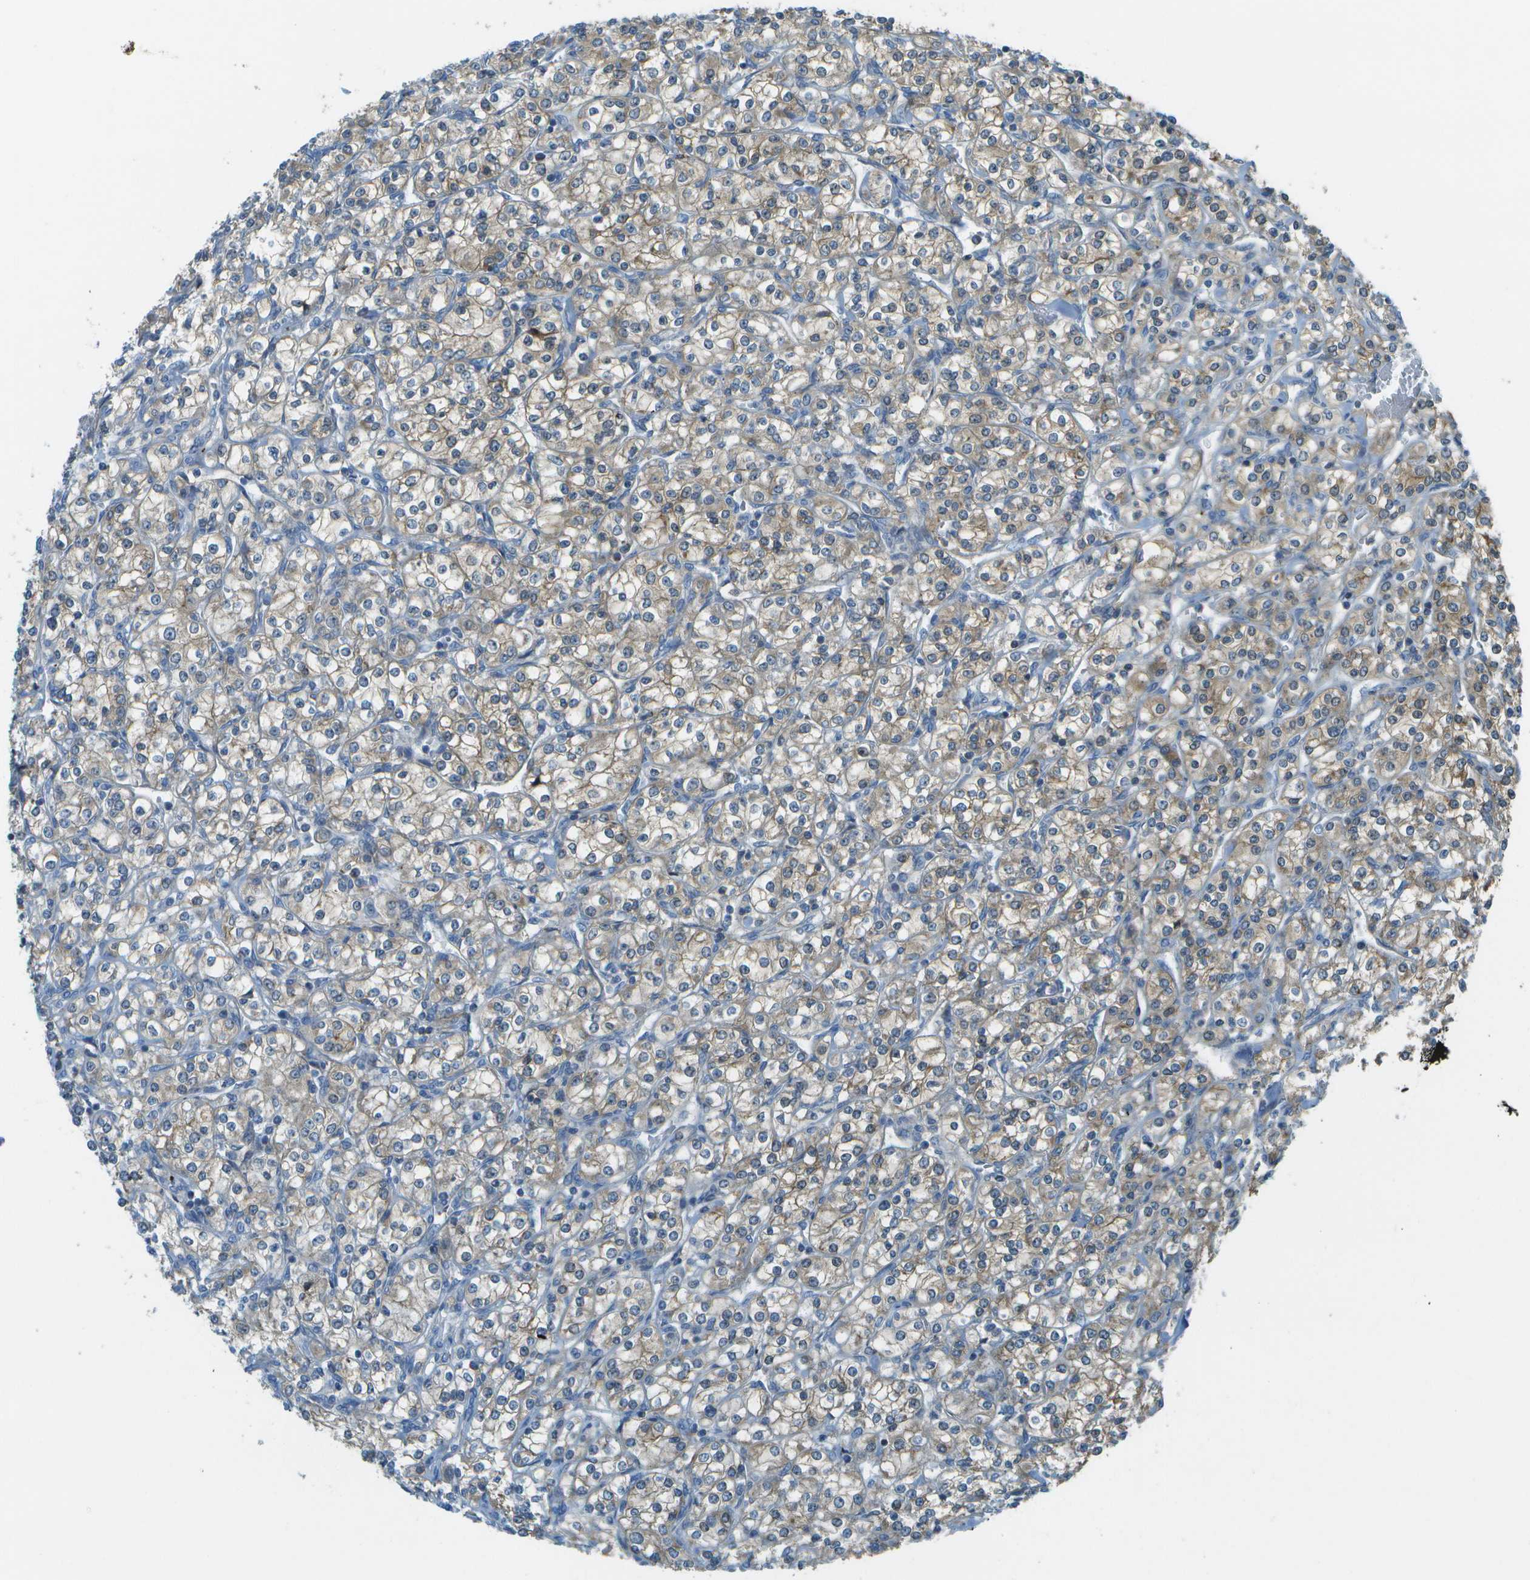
{"staining": {"intensity": "moderate", "quantity": ">75%", "location": "cytoplasmic/membranous"}, "tissue": "renal cancer", "cell_type": "Tumor cells", "image_type": "cancer", "snomed": [{"axis": "morphology", "description": "Adenocarcinoma, NOS"}, {"axis": "topography", "description": "Kidney"}], "caption": "IHC of human renal cancer reveals medium levels of moderate cytoplasmic/membranous expression in approximately >75% of tumor cells. (IHC, brightfield microscopy, high magnification).", "gene": "LRRC66", "patient": {"sex": "male", "age": 77}}